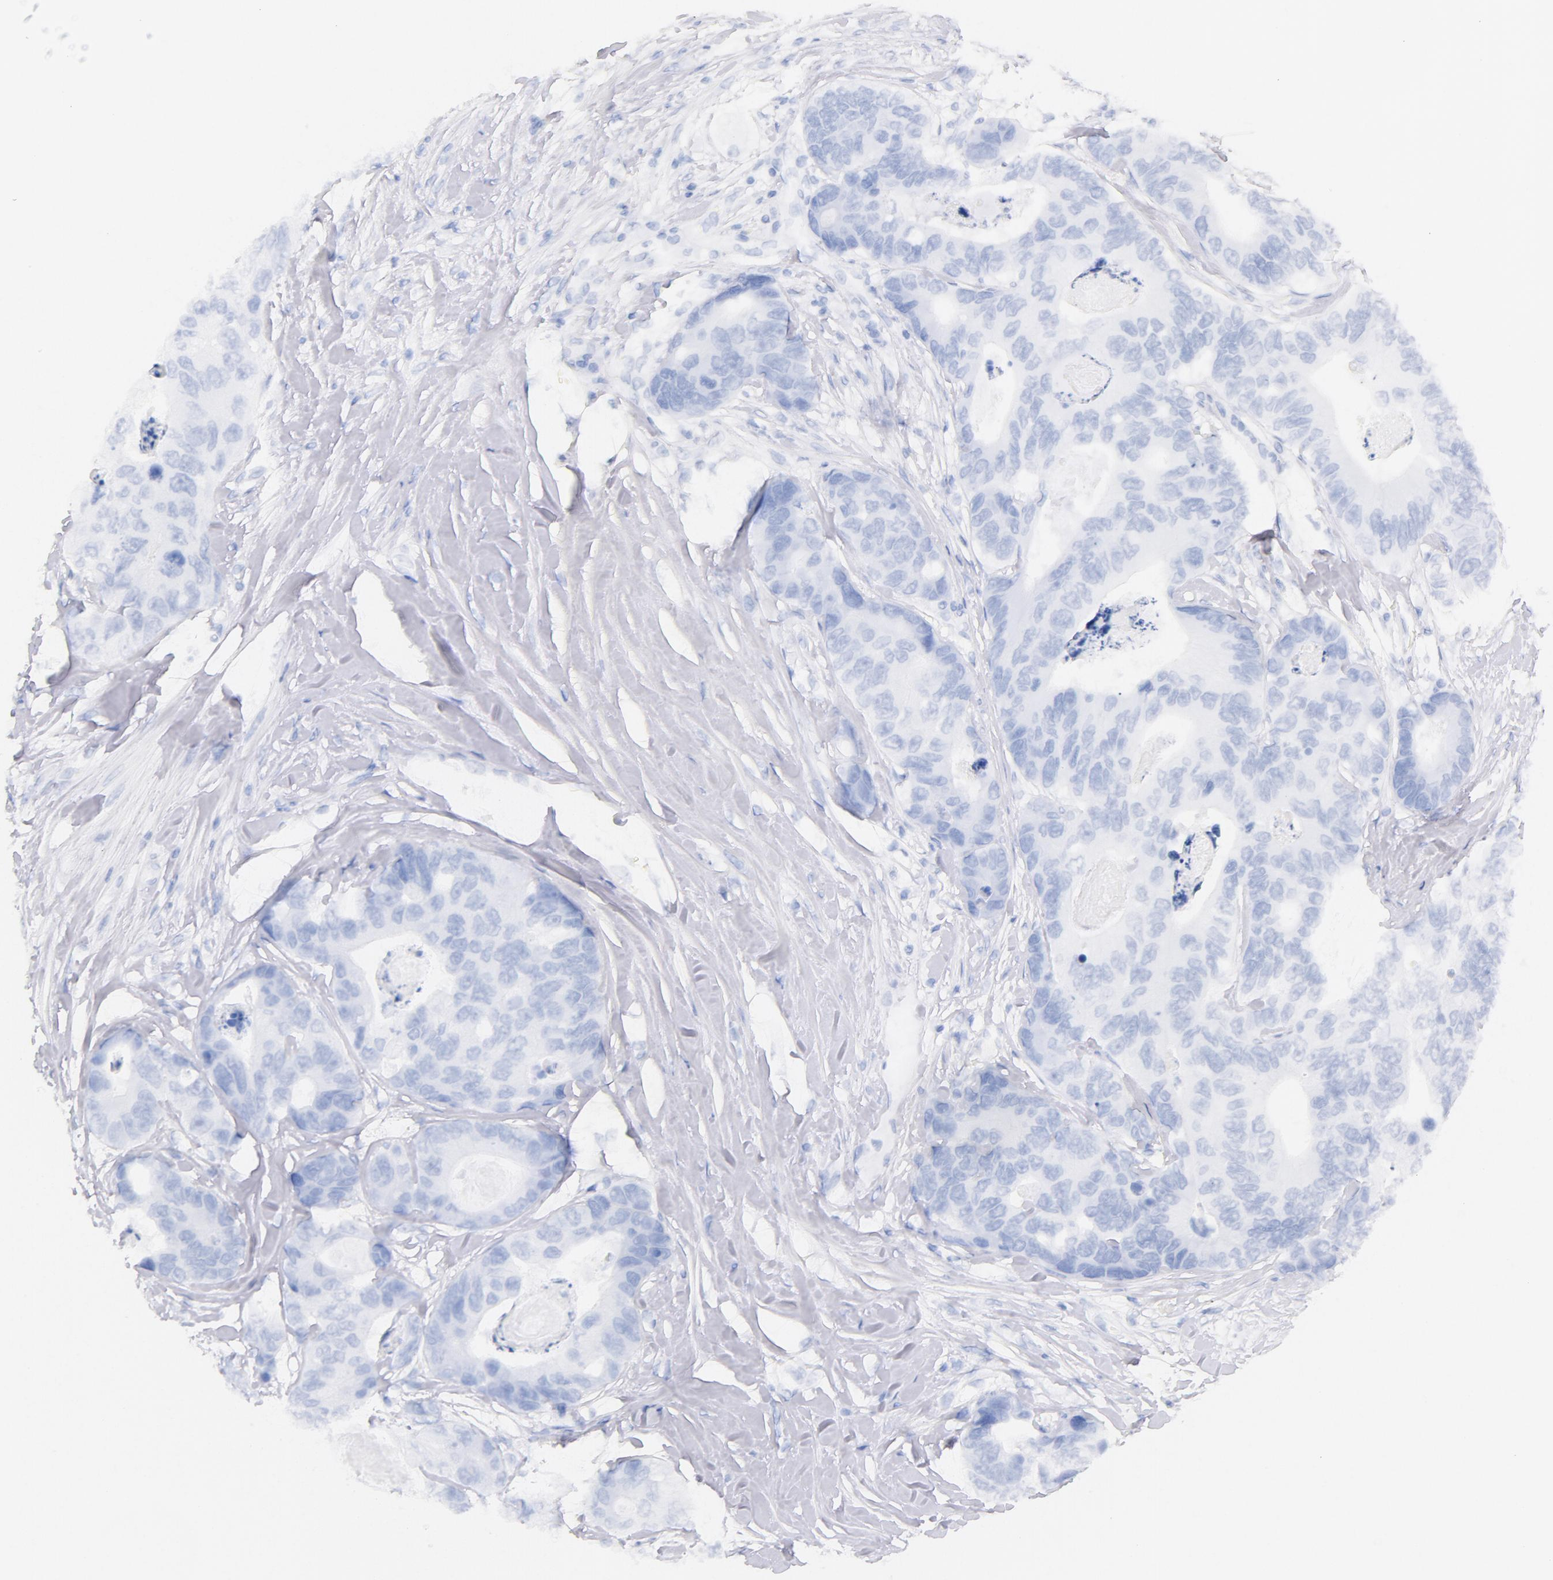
{"staining": {"intensity": "negative", "quantity": "none", "location": "none"}, "tissue": "colorectal cancer", "cell_type": "Tumor cells", "image_type": "cancer", "snomed": [{"axis": "morphology", "description": "Adenocarcinoma, NOS"}, {"axis": "topography", "description": "Colon"}], "caption": "Immunohistochemistry of adenocarcinoma (colorectal) shows no expression in tumor cells.", "gene": "CD44", "patient": {"sex": "female", "age": 86}}